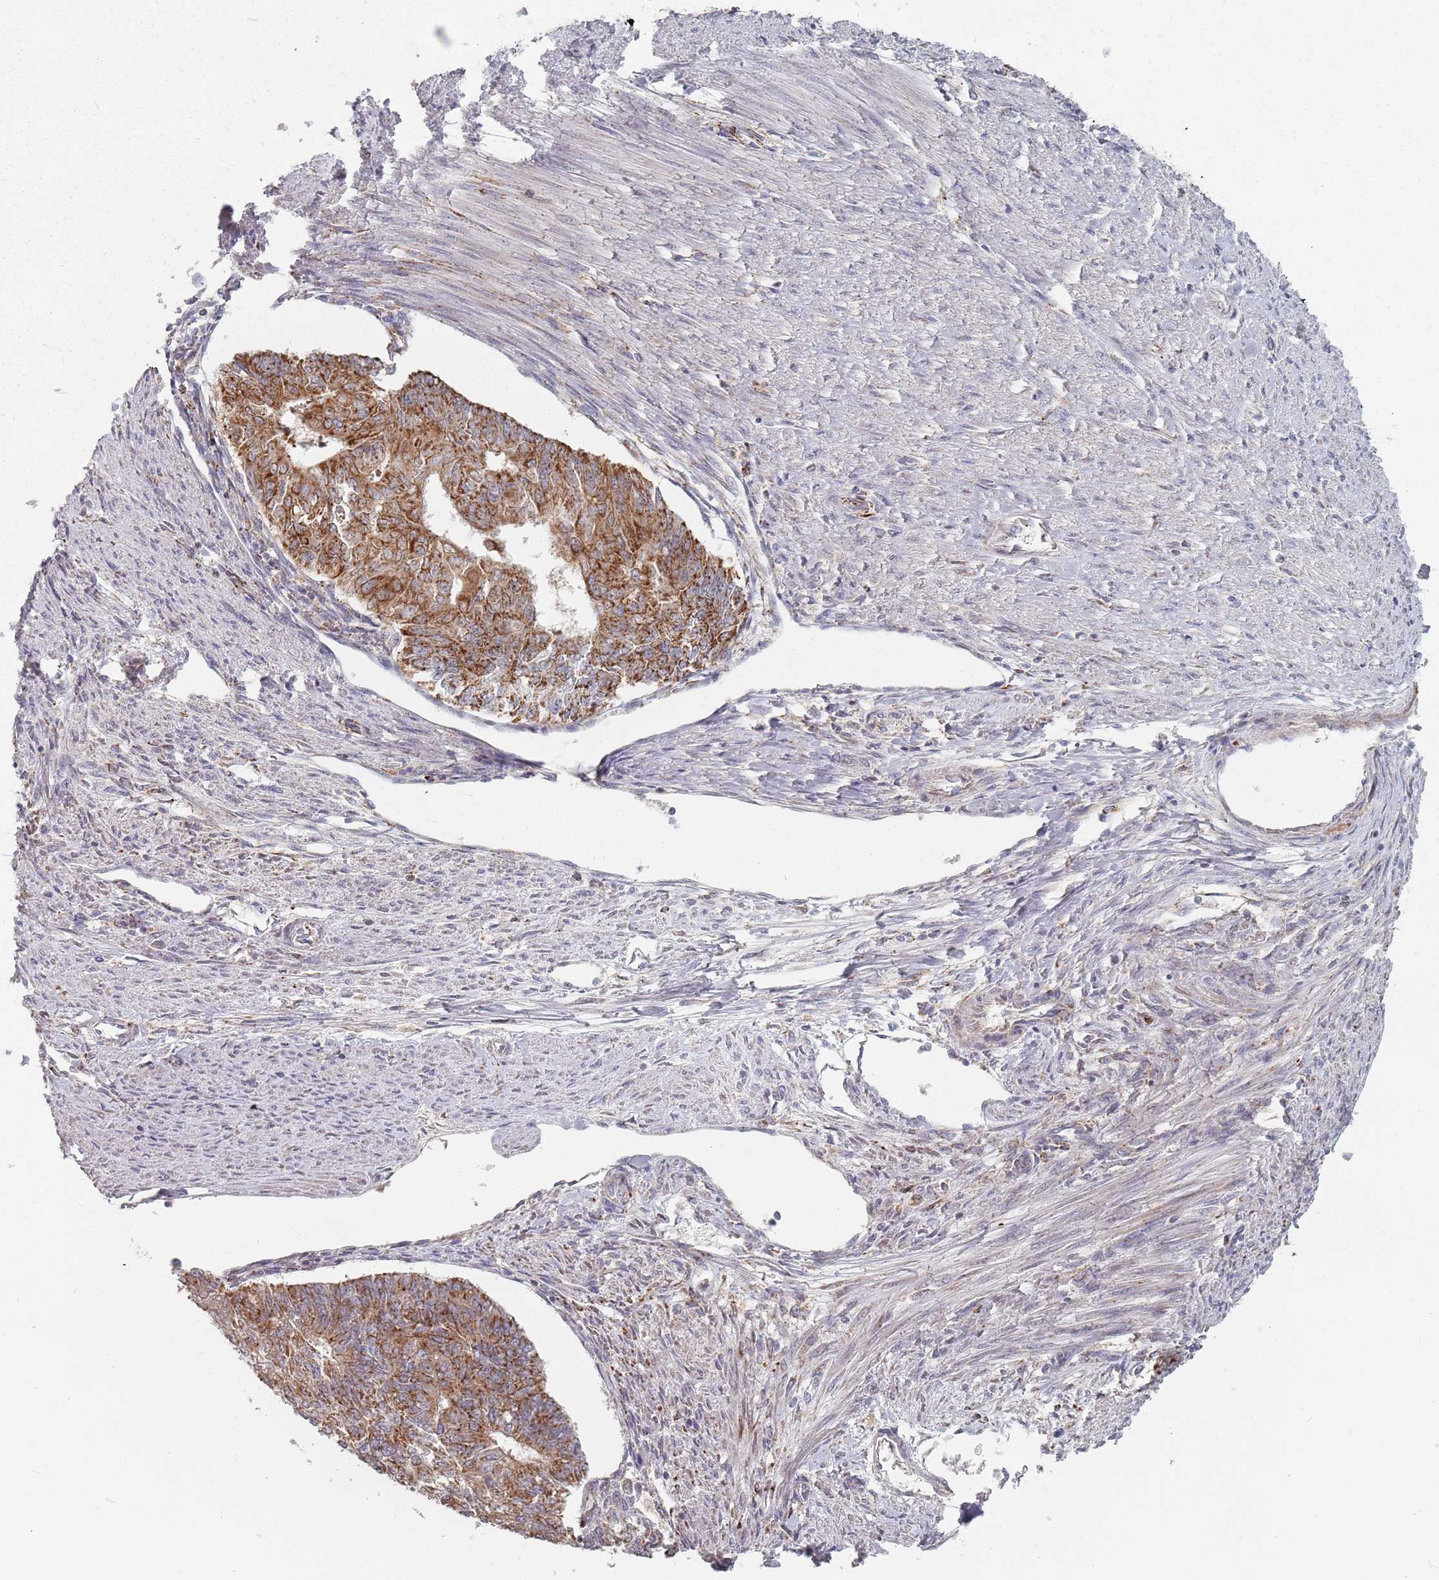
{"staining": {"intensity": "moderate", "quantity": ">75%", "location": "cytoplasmic/membranous"}, "tissue": "endometrial cancer", "cell_type": "Tumor cells", "image_type": "cancer", "snomed": [{"axis": "morphology", "description": "Adenocarcinoma, NOS"}, {"axis": "topography", "description": "Endometrium"}], "caption": "This micrograph exhibits immunohistochemistry staining of human endometrial adenocarcinoma, with medium moderate cytoplasmic/membranous expression in about >75% of tumor cells.", "gene": "ADAL", "patient": {"sex": "female", "age": 32}}